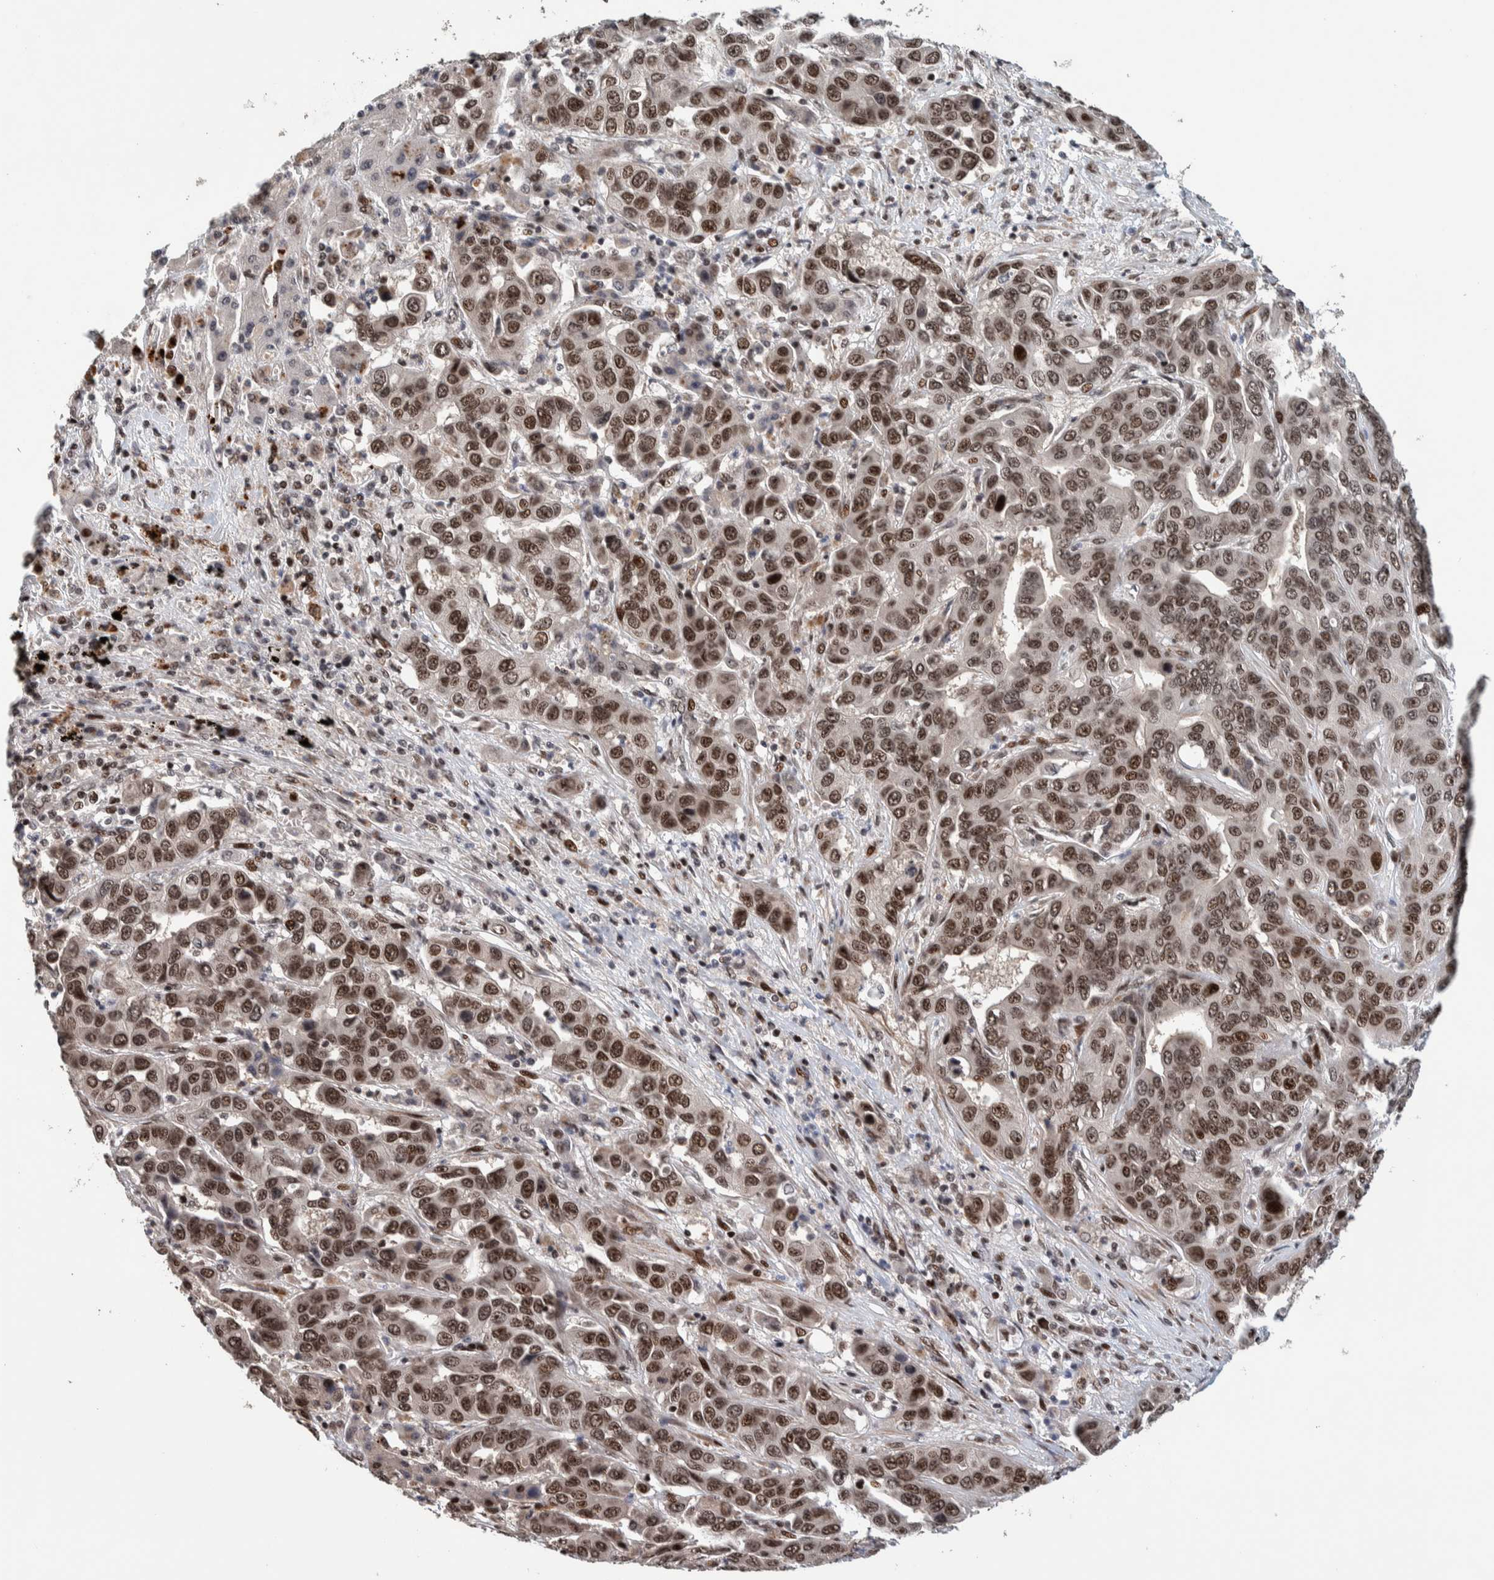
{"staining": {"intensity": "strong", "quantity": ">75%", "location": "nuclear"}, "tissue": "liver cancer", "cell_type": "Tumor cells", "image_type": "cancer", "snomed": [{"axis": "morphology", "description": "Cholangiocarcinoma"}, {"axis": "topography", "description": "Liver"}], "caption": "Cholangiocarcinoma (liver) tissue reveals strong nuclear expression in about >75% of tumor cells, visualized by immunohistochemistry.", "gene": "CHD4", "patient": {"sex": "female", "age": 52}}